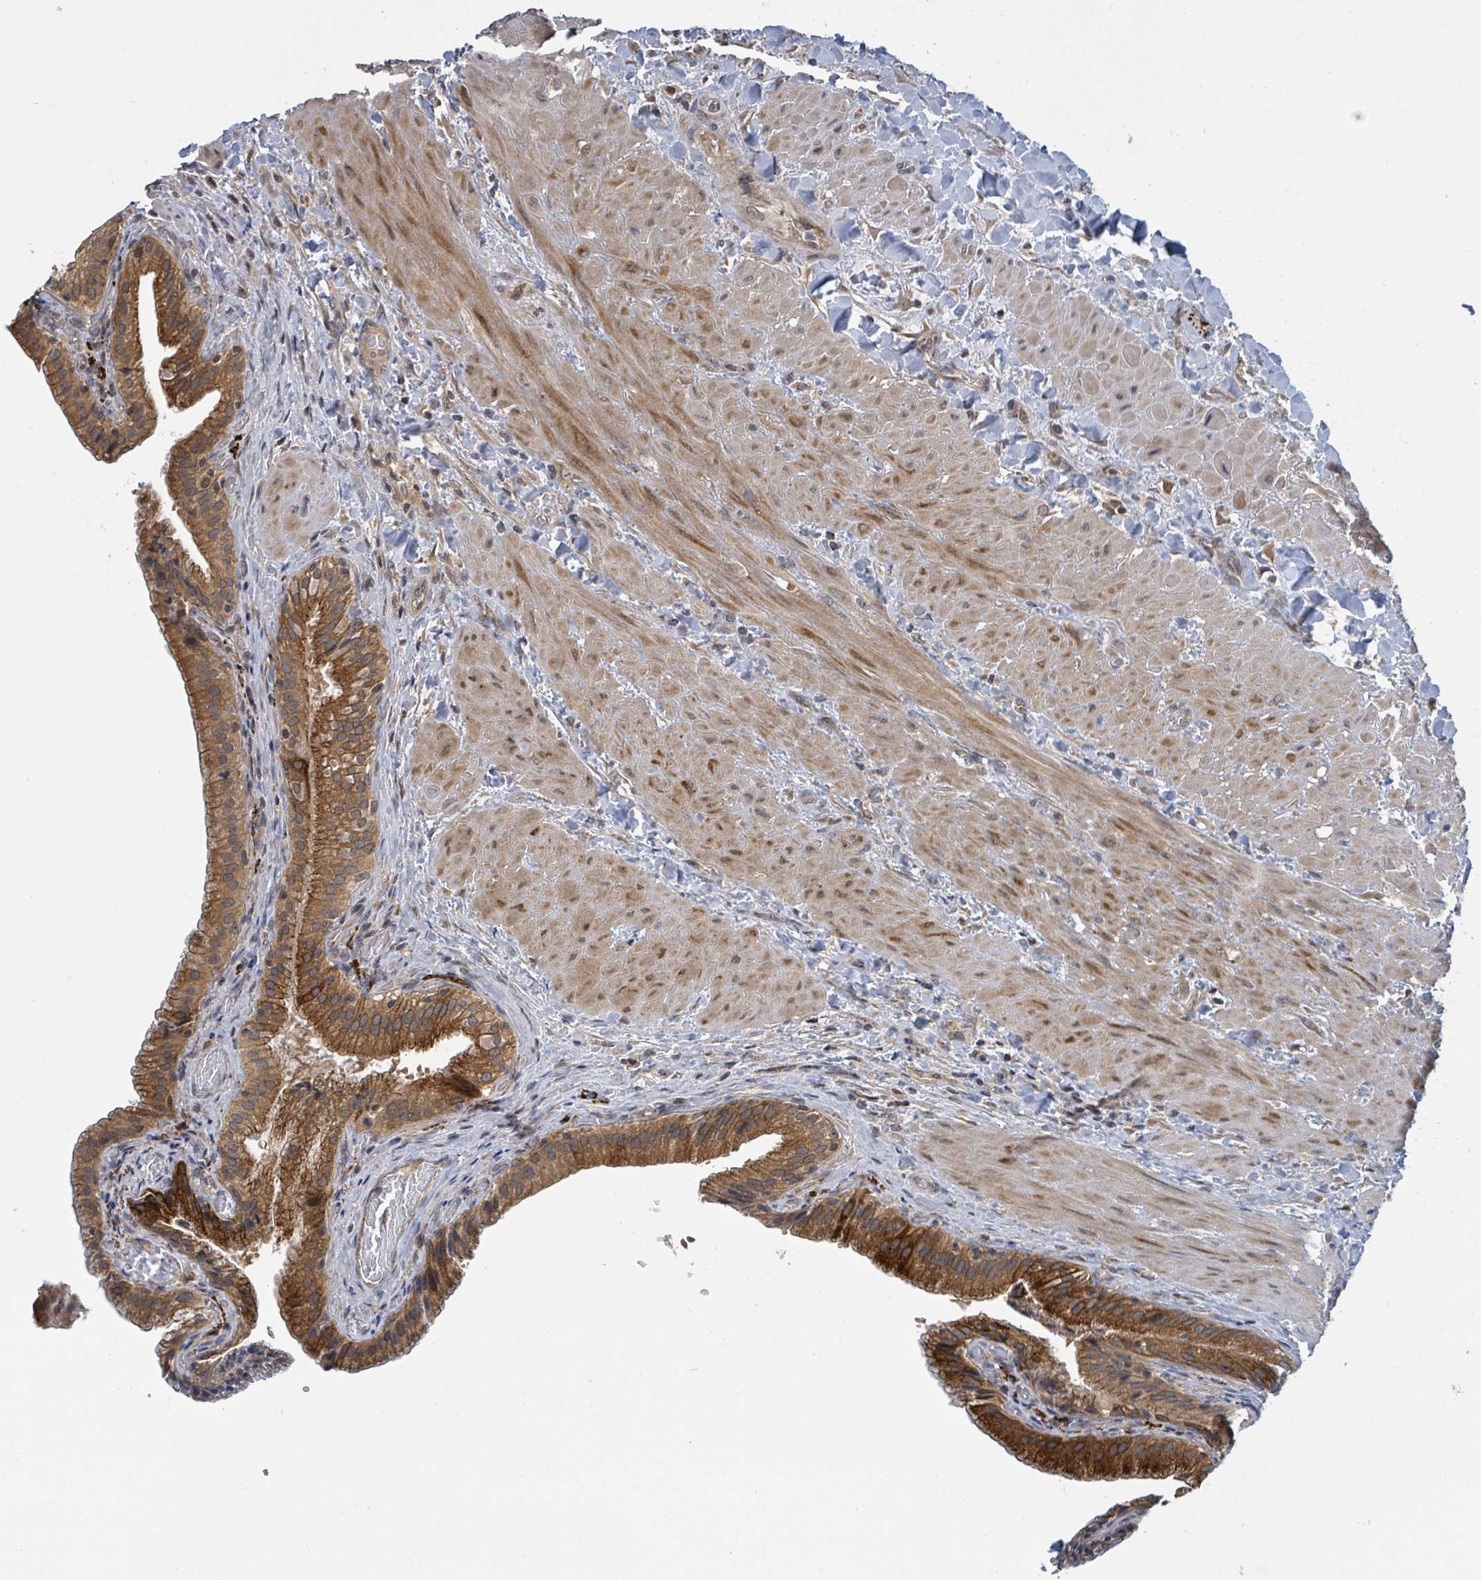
{"staining": {"intensity": "strong", "quantity": ">75%", "location": "cytoplasmic/membranous"}, "tissue": "gallbladder", "cell_type": "Glandular cells", "image_type": "normal", "snomed": [{"axis": "morphology", "description": "Normal tissue, NOS"}, {"axis": "topography", "description": "Gallbladder"}], "caption": "Immunohistochemical staining of benign human gallbladder demonstrates >75% levels of strong cytoplasmic/membranous protein positivity in approximately >75% of glandular cells. (brown staining indicates protein expression, while blue staining denotes nuclei).", "gene": "CCDC121", "patient": {"sex": "male", "age": 24}}